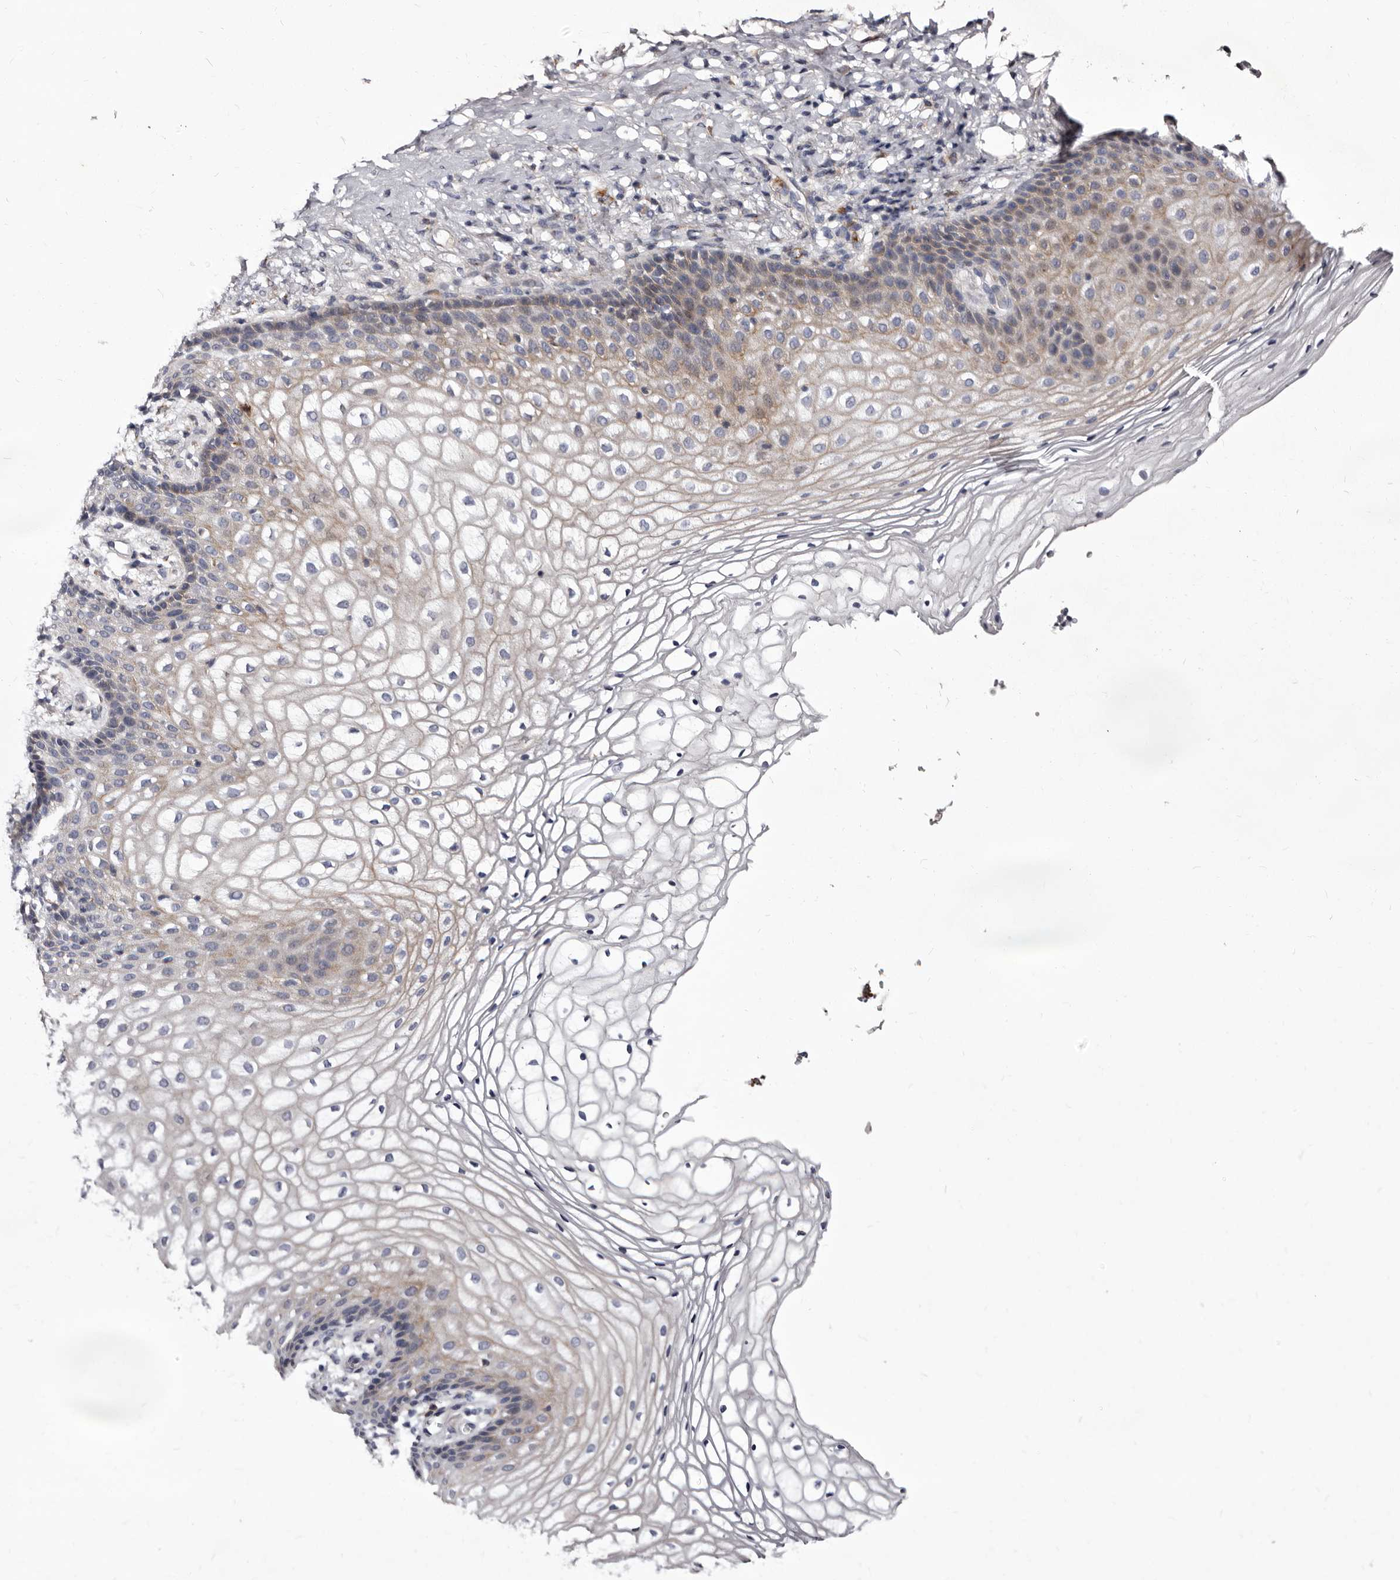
{"staining": {"intensity": "weak", "quantity": "25%-75%", "location": "cytoplasmic/membranous"}, "tissue": "vagina", "cell_type": "Squamous epithelial cells", "image_type": "normal", "snomed": [{"axis": "morphology", "description": "Normal tissue, NOS"}, {"axis": "topography", "description": "Vagina"}], "caption": "Protein analysis of normal vagina demonstrates weak cytoplasmic/membranous expression in about 25%-75% of squamous epithelial cells.", "gene": "AUNIP", "patient": {"sex": "female", "age": 60}}